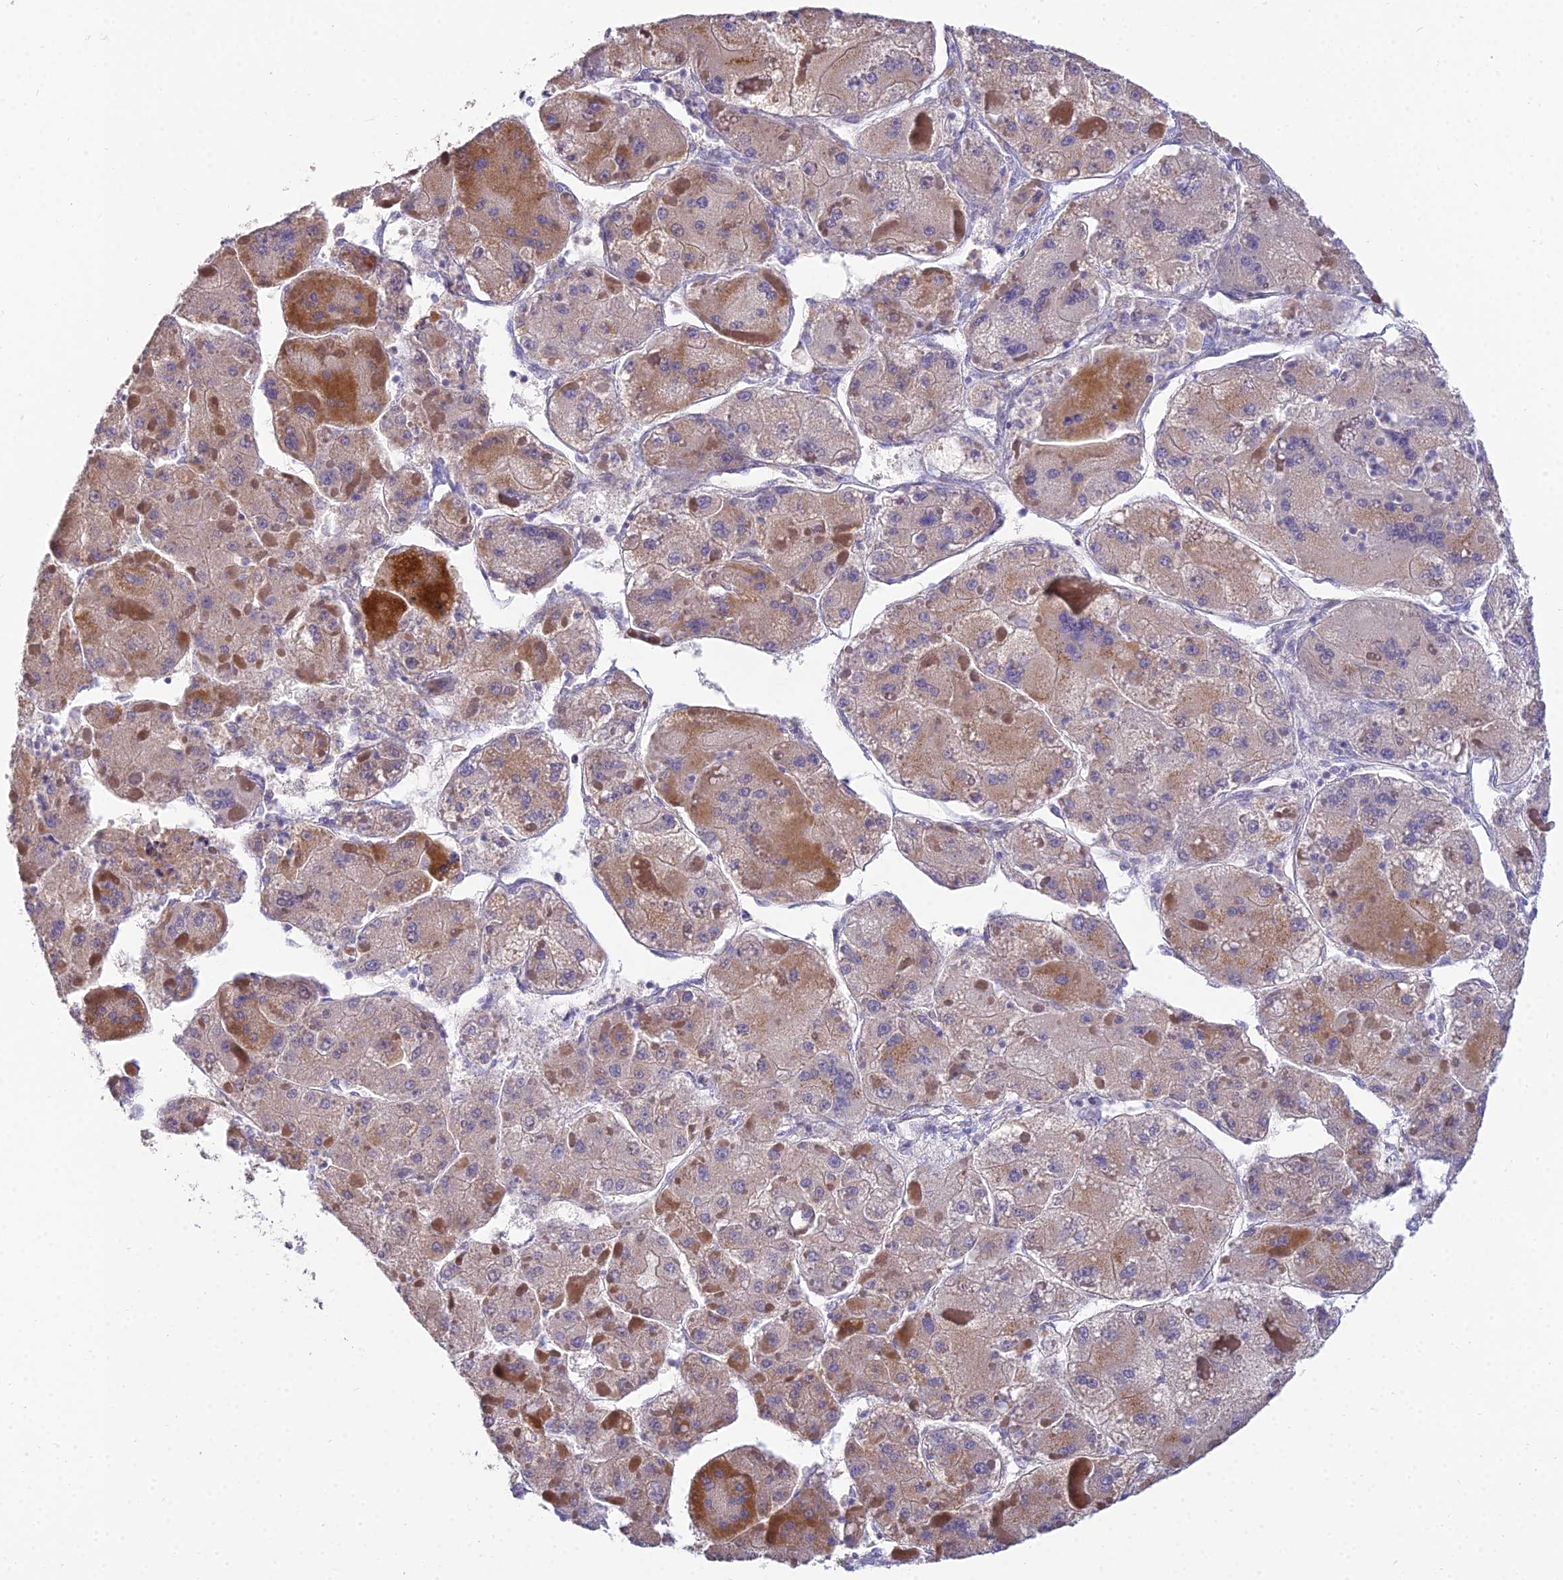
{"staining": {"intensity": "moderate", "quantity": "25%-75%", "location": "cytoplasmic/membranous"}, "tissue": "liver cancer", "cell_type": "Tumor cells", "image_type": "cancer", "snomed": [{"axis": "morphology", "description": "Carcinoma, Hepatocellular, NOS"}, {"axis": "topography", "description": "Liver"}], "caption": "There is medium levels of moderate cytoplasmic/membranous staining in tumor cells of liver cancer, as demonstrated by immunohistochemical staining (brown color).", "gene": "CFAP206", "patient": {"sex": "female", "age": 73}}